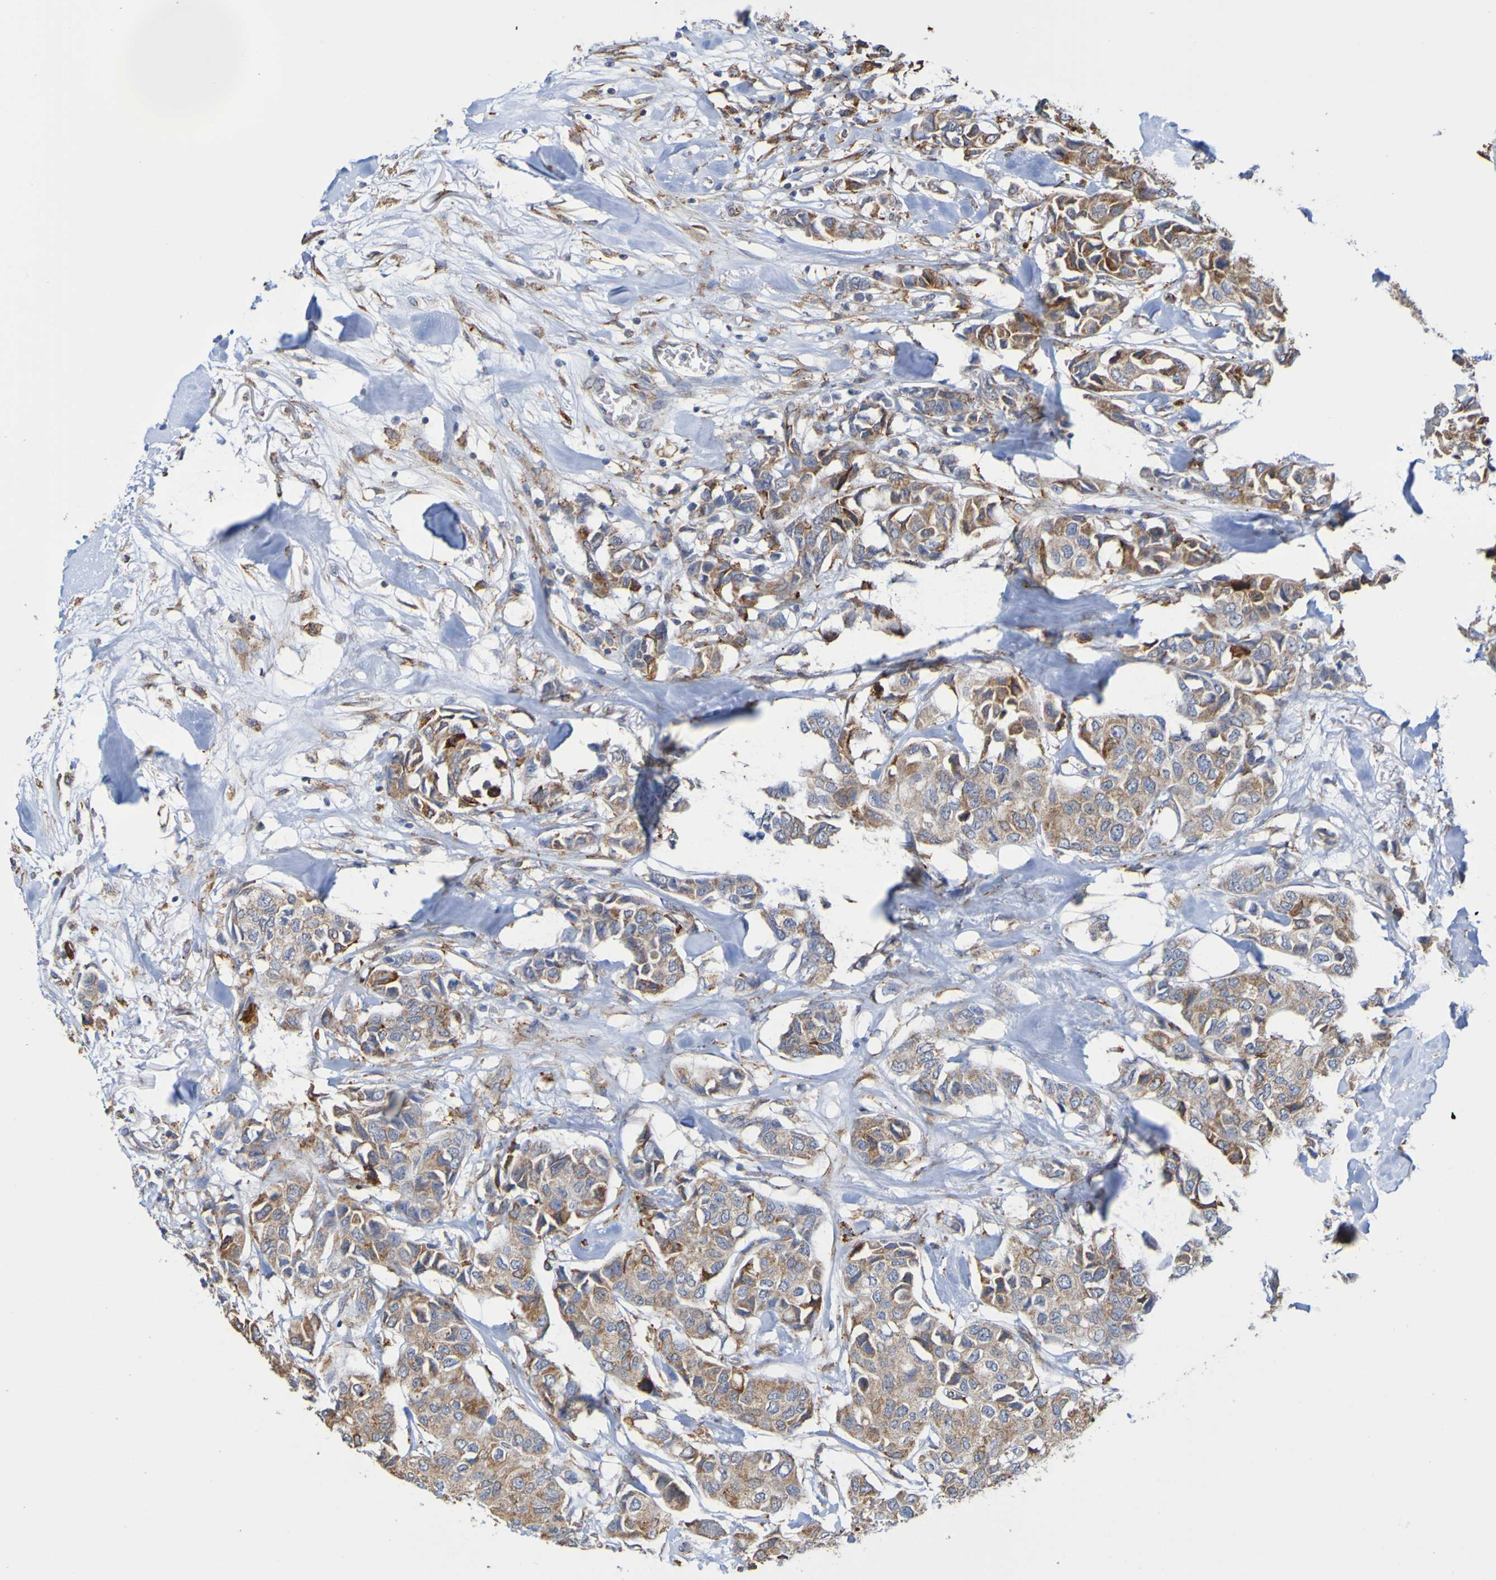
{"staining": {"intensity": "moderate", "quantity": ">75%", "location": "cytoplasmic/membranous"}, "tissue": "breast cancer", "cell_type": "Tumor cells", "image_type": "cancer", "snomed": [{"axis": "morphology", "description": "Duct carcinoma"}, {"axis": "topography", "description": "Breast"}], "caption": "The image reveals immunohistochemical staining of infiltrating ductal carcinoma (breast). There is moderate cytoplasmic/membranous staining is seen in approximately >75% of tumor cells. (DAB (3,3'-diaminobenzidine) = brown stain, brightfield microscopy at high magnification).", "gene": "PDIA3", "patient": {"sex": "female", "age": 80}}